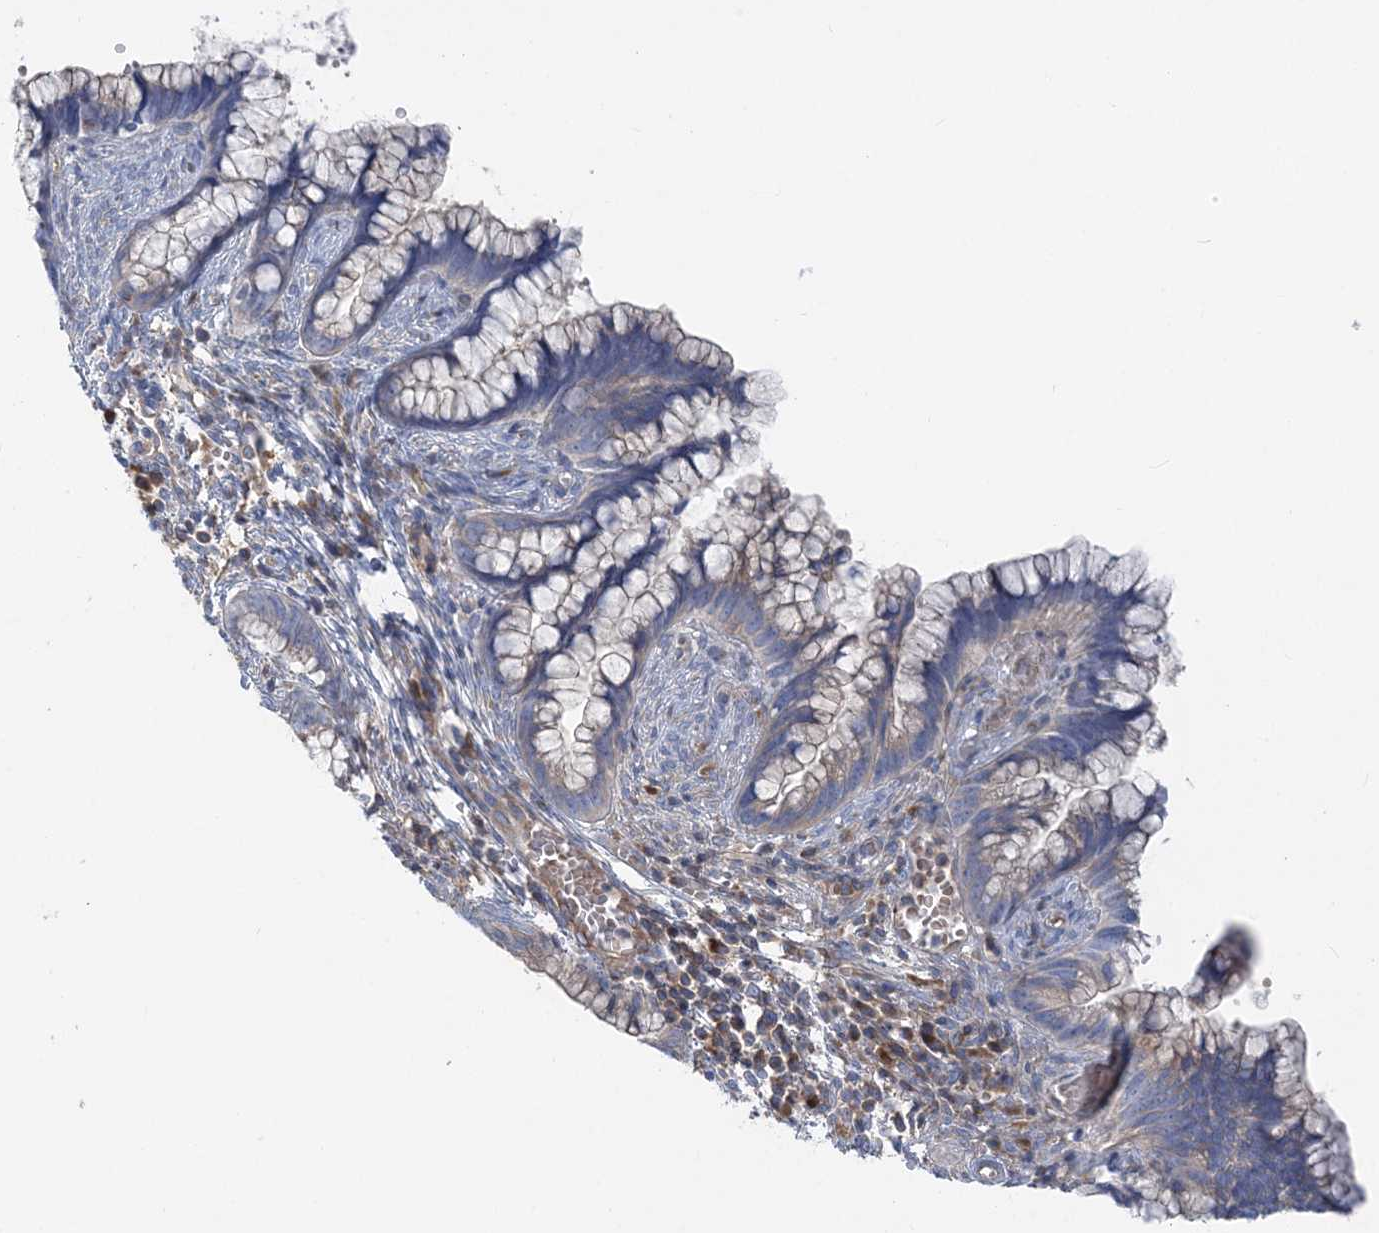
{"staining": {"intensity": "weak", "quantity": "25%-75%", "location": "cytoplasmic/membranous"}, "tissue": "cervical cancer", "cell_type": "Tumor cells", "image_type": "cancer", "snomed": [{"axis": "morphology", "description": "Adenocarcinoma, NOS"}, {"axis": "topography", "description": "Cervix"}], "caption": "The micrograph shows a brown stain indicating the presence of a protein in the cytoplasmic/membranous of tumor cells in adenocarcinoma (cervical).", "gene": "FAM114A2", "patient": {"sex": "female", "age": 44}}